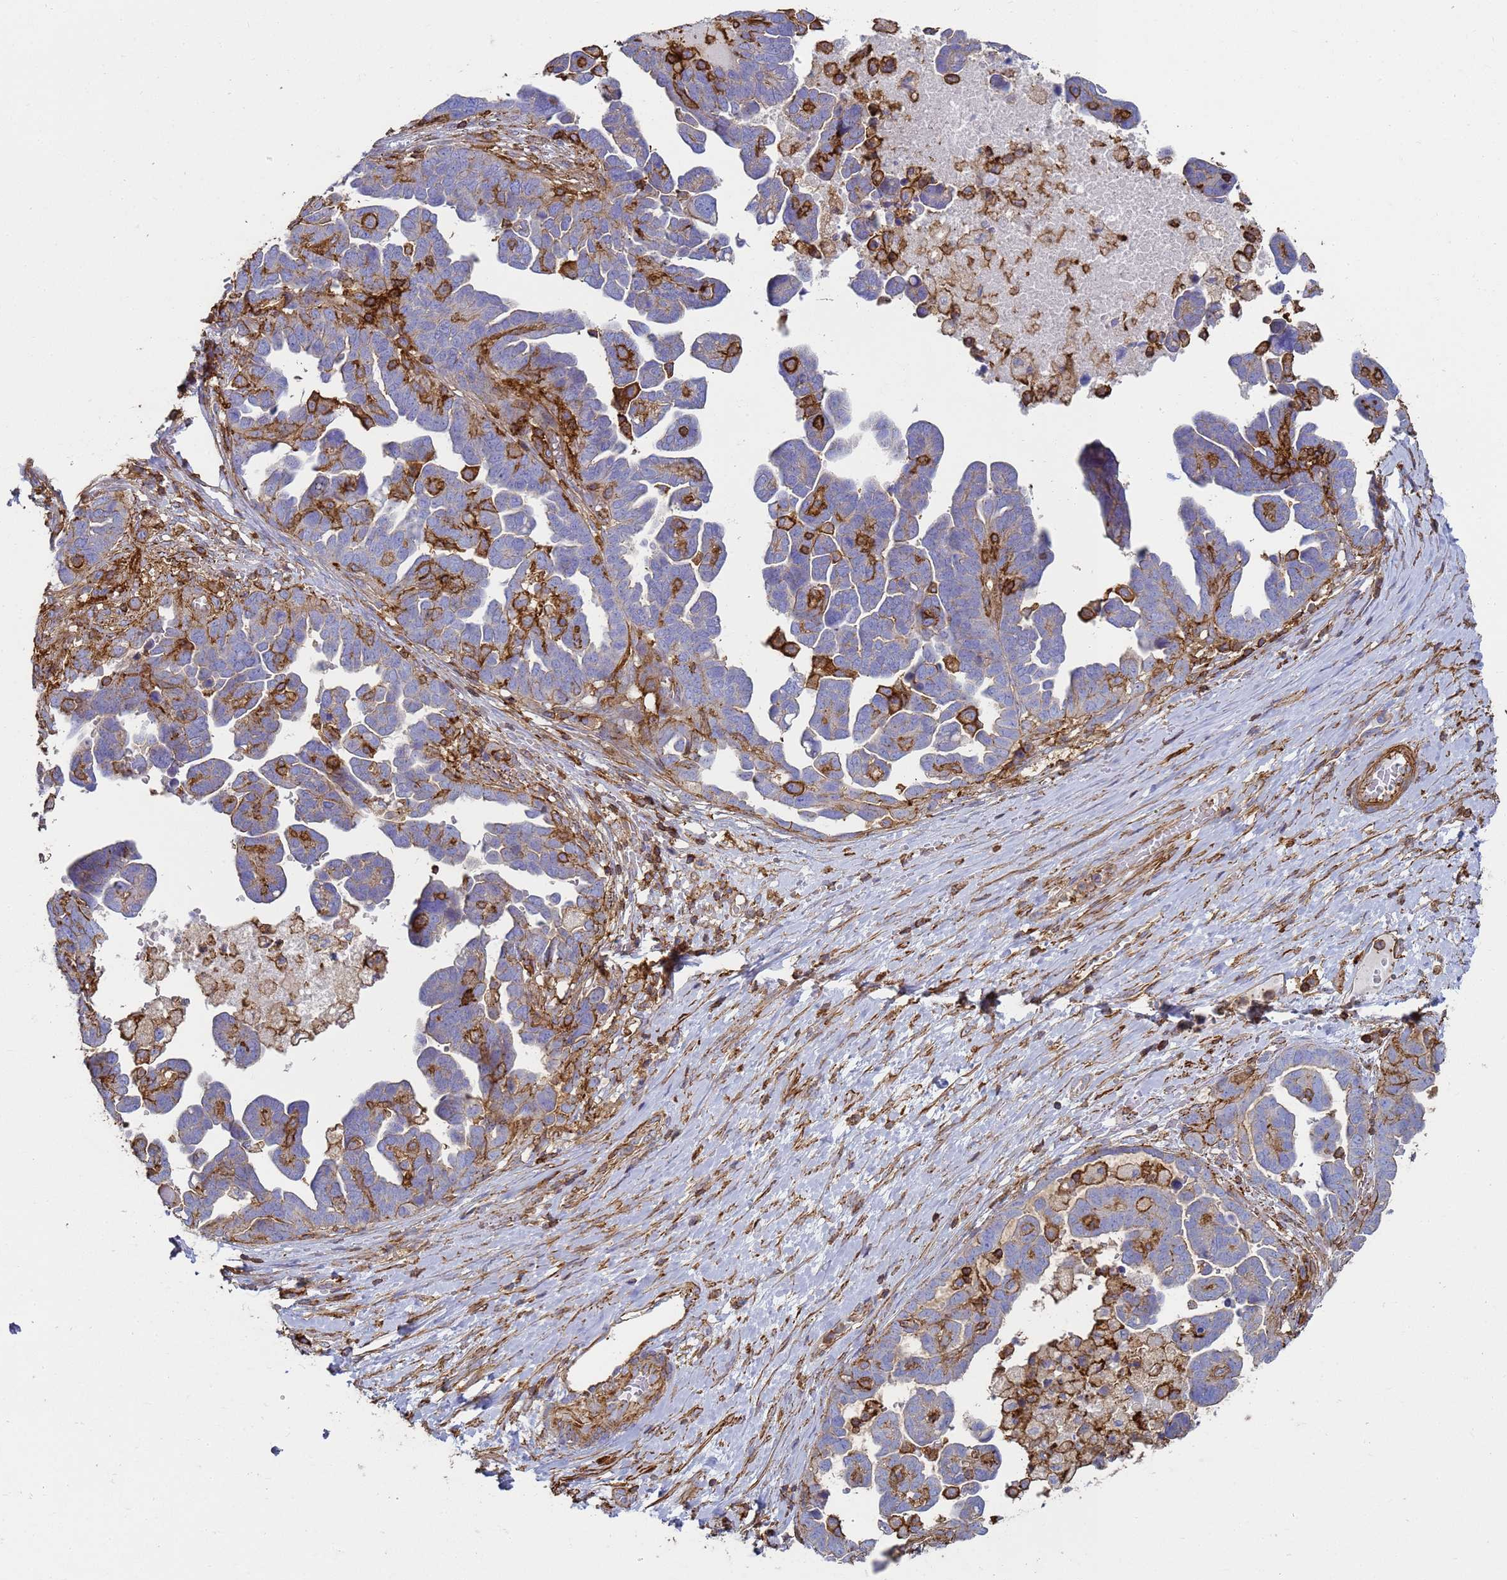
{"staining": {"intensity": "negative", "quantity": "none", "location": "none"}, "tissue": "ovarian cancer", "cell_type": "Tumor cells", "image_type": "cancer", "snomed": [{"axis": "morphology", "description": "Cystadenocarcinoma, serous, NOS"}, {"axis": "topography", "description": "Ovary"}], "caption": "This is a micrograph of IHC staining of ovarian cancer, which shows no staining in tumor cells.", "gene": "ACTB", "patient": {"sex": "female", "age": 54}}